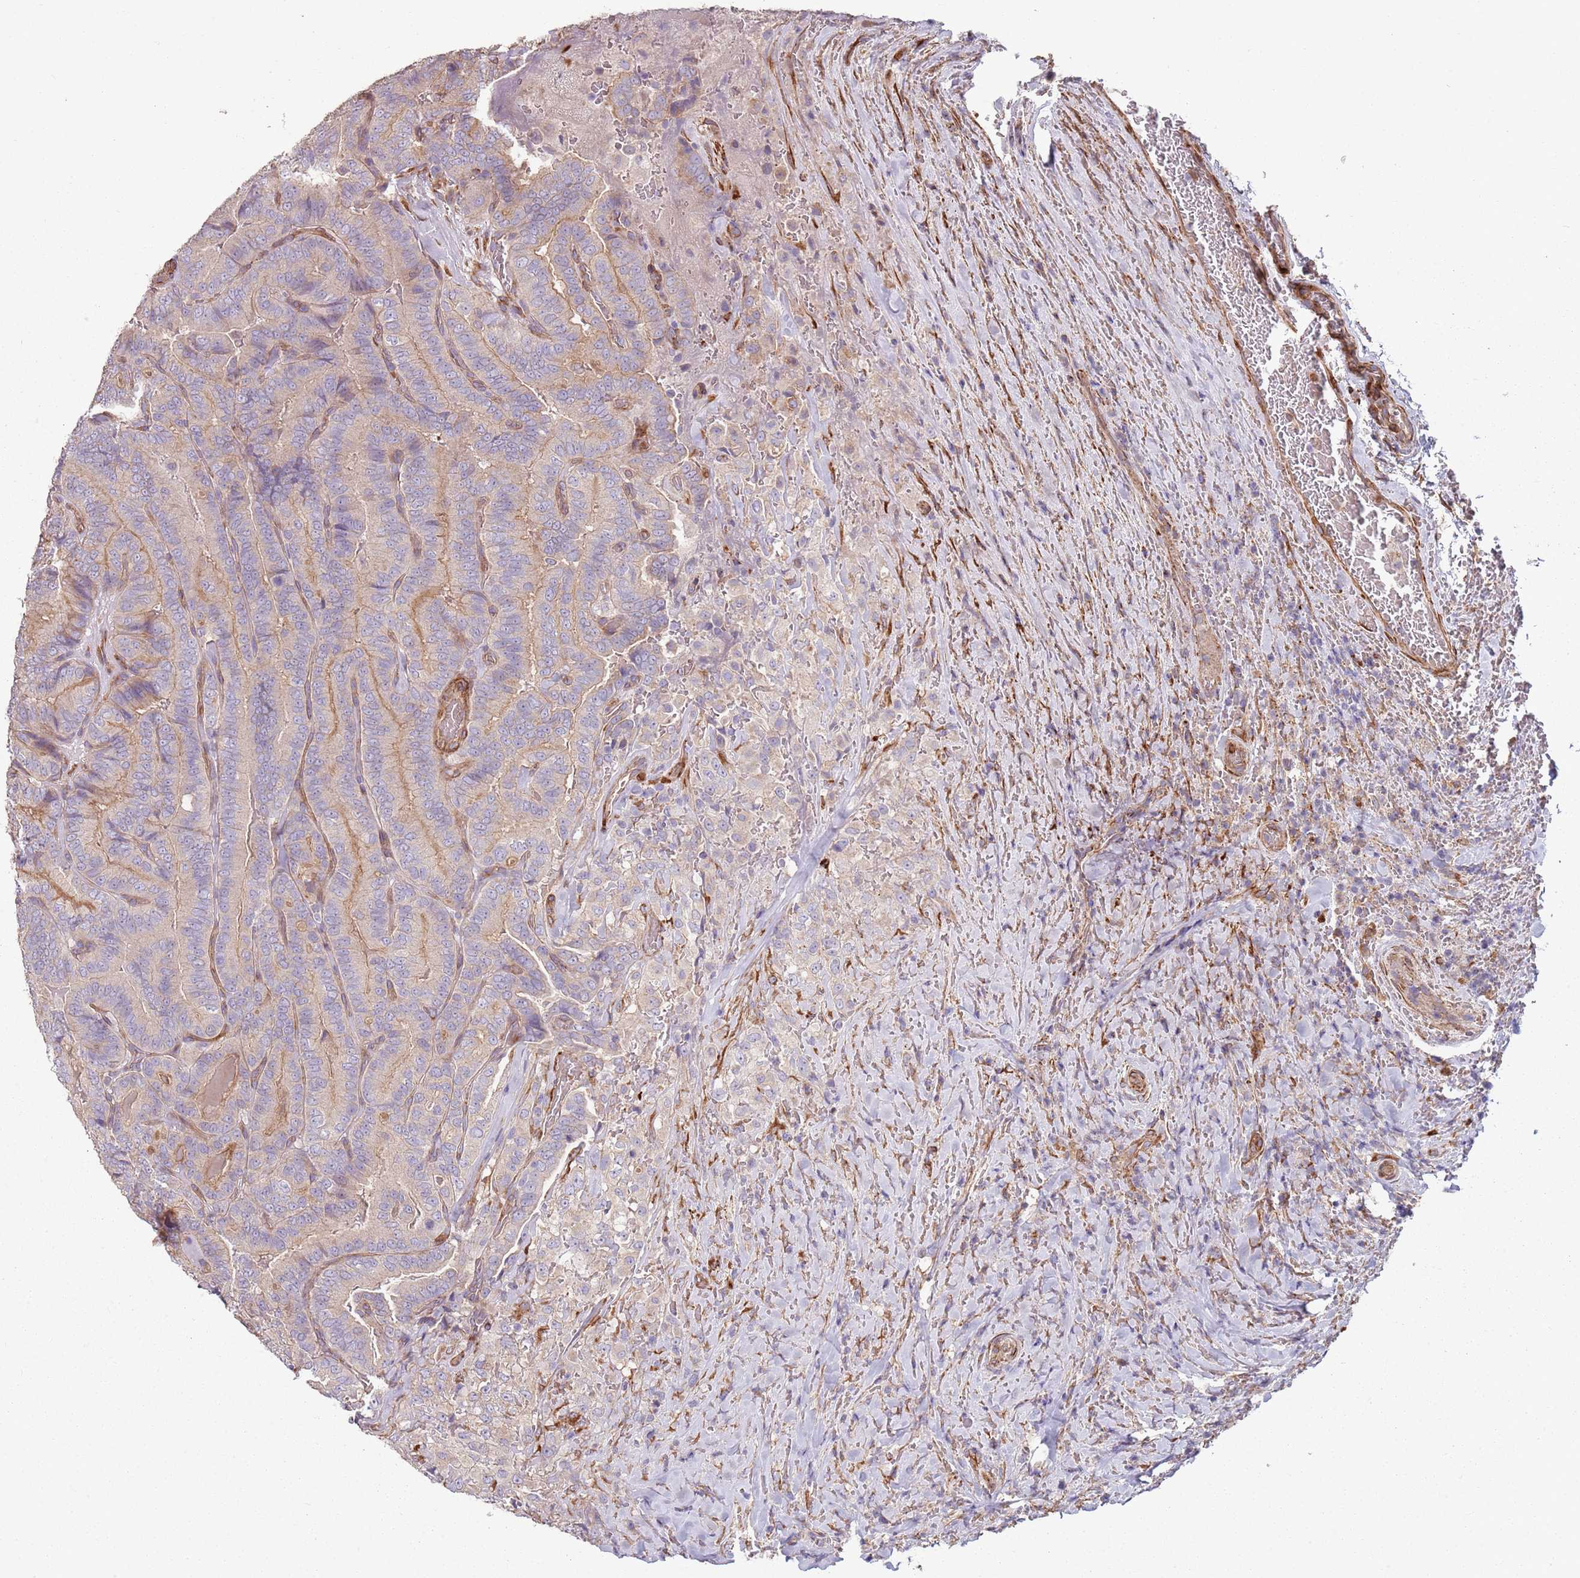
{"staining": {"intensity": "negative", "quantity": "none", "location": "none"}, "tissue": "thyroid cancer", "cell_type": "Tumor cells", "image_type": "cancer", "snomed": [{"axis": "morphology", "description": "Papillary adenocarcinoma, NOS"}, {"axis": "topography", "description": "Thyroid gland"}], "caption": "Immunohistochemistry photomicrograph of neoplastic tissue: thyroid cancer (papillary adenocarcinoma) stained with DAB (3,3'-diaminobenzidine) shows no significant protein positivity in tumor cells.", "gene": "PHLPP2", "patient": {"sex": "male", "age": 61}}